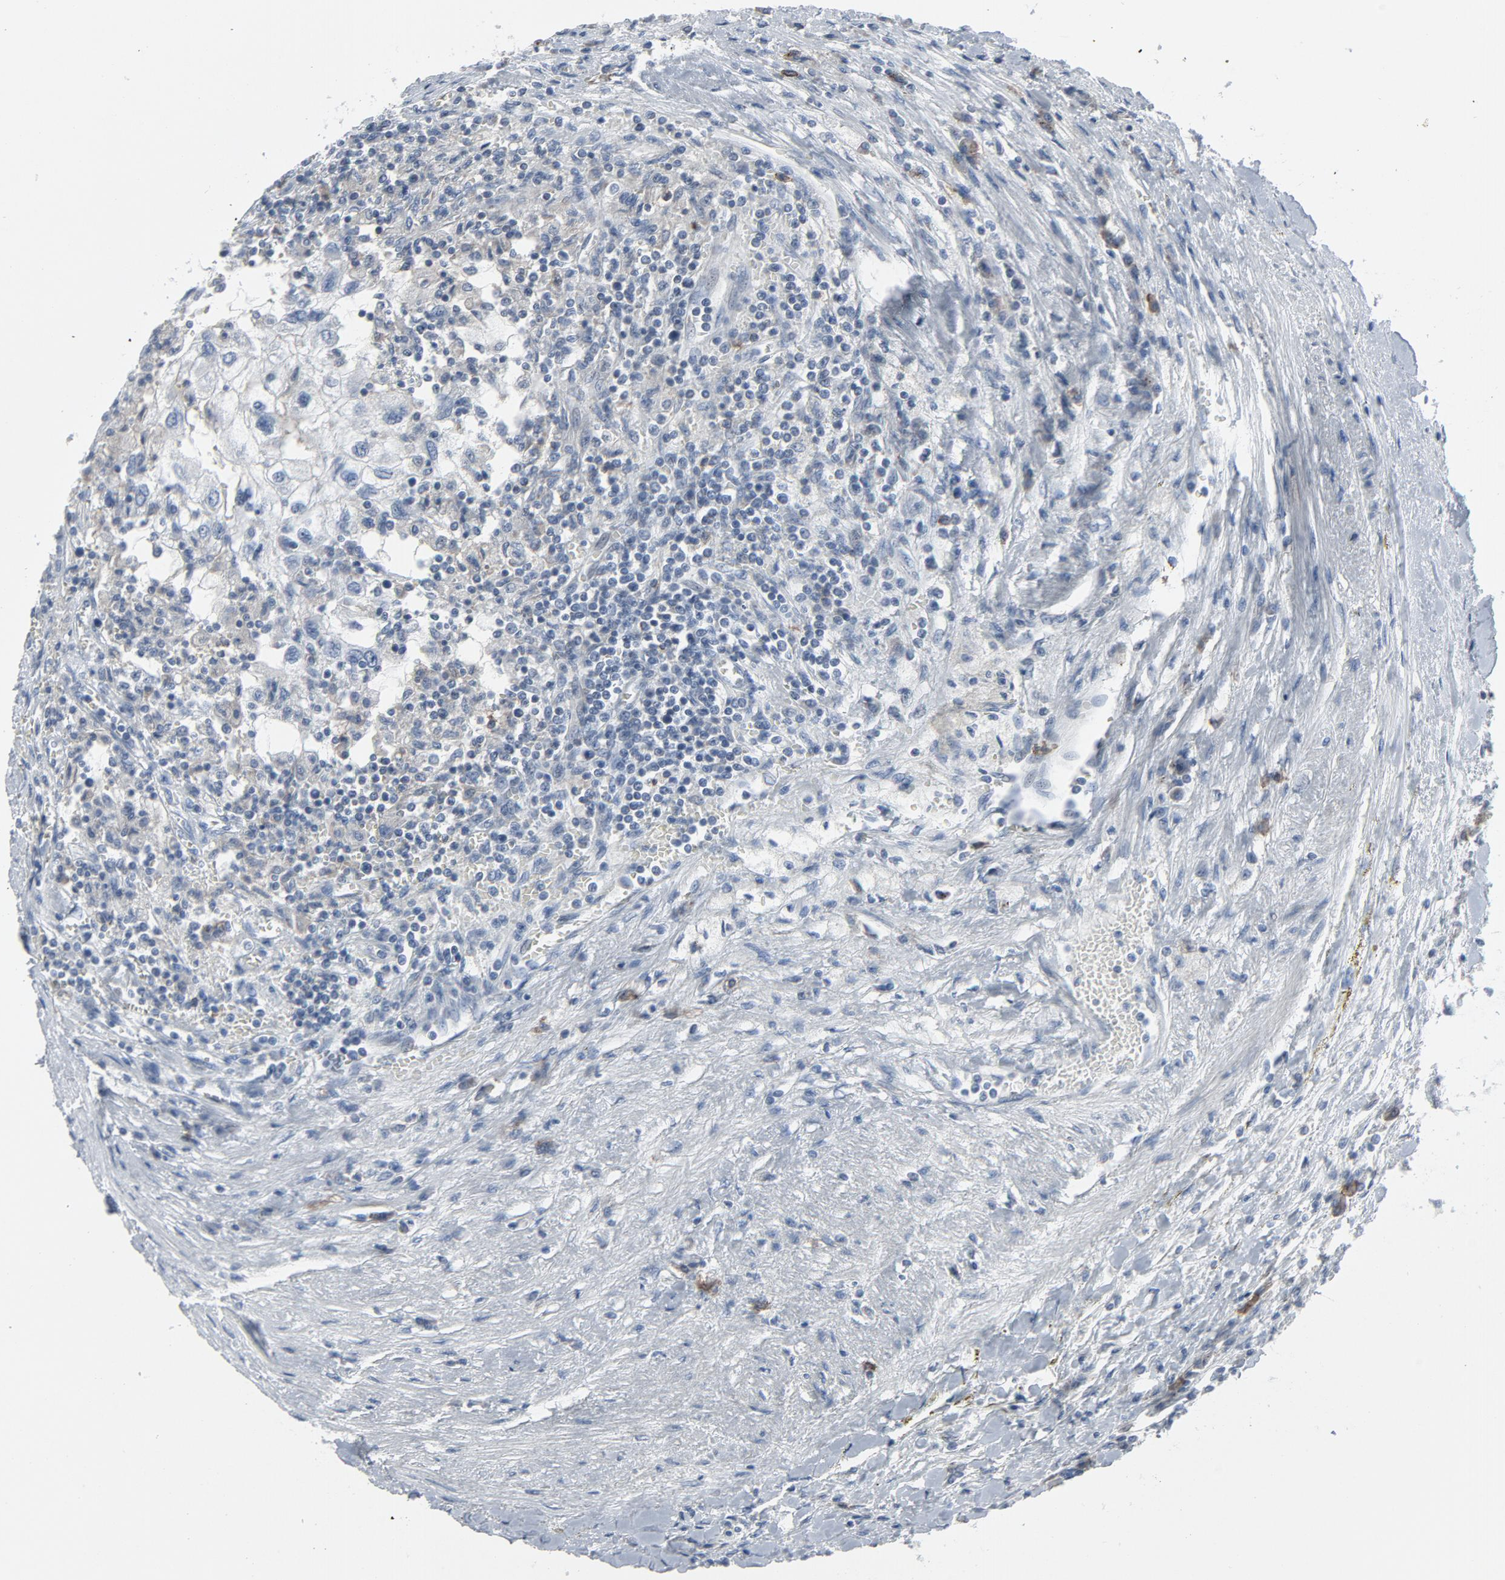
{"staining": {"intensity": "negative", "quantity": "none", "location": "none"}, "tissue": "renal cancer", "cell_type": "Tumor cells", "image_type": "cancer", "snomed": [{"axis": "morphology", "description": "Normal tissue, NOS"}, {"axis": "morphology", "description": "Adenocarcinoma, NOS"}, {"axis": "topography", "description": "Kidney"}], "caption": "This image is of renal adenocarcinoma stained with immunohistochemistry (IHC) to label a protein in brown with the nuclei are counter-stained blue. There is no positivity in tumor cells. Brightfield microscopy of immunohistochemistry stained with DAB (3,3'-diaminobenzidine) (brown) and hematoxylin (blue), captured at high magnification.", "gene": "GPX2", "patient": {"sex": "male", "age": 71}}